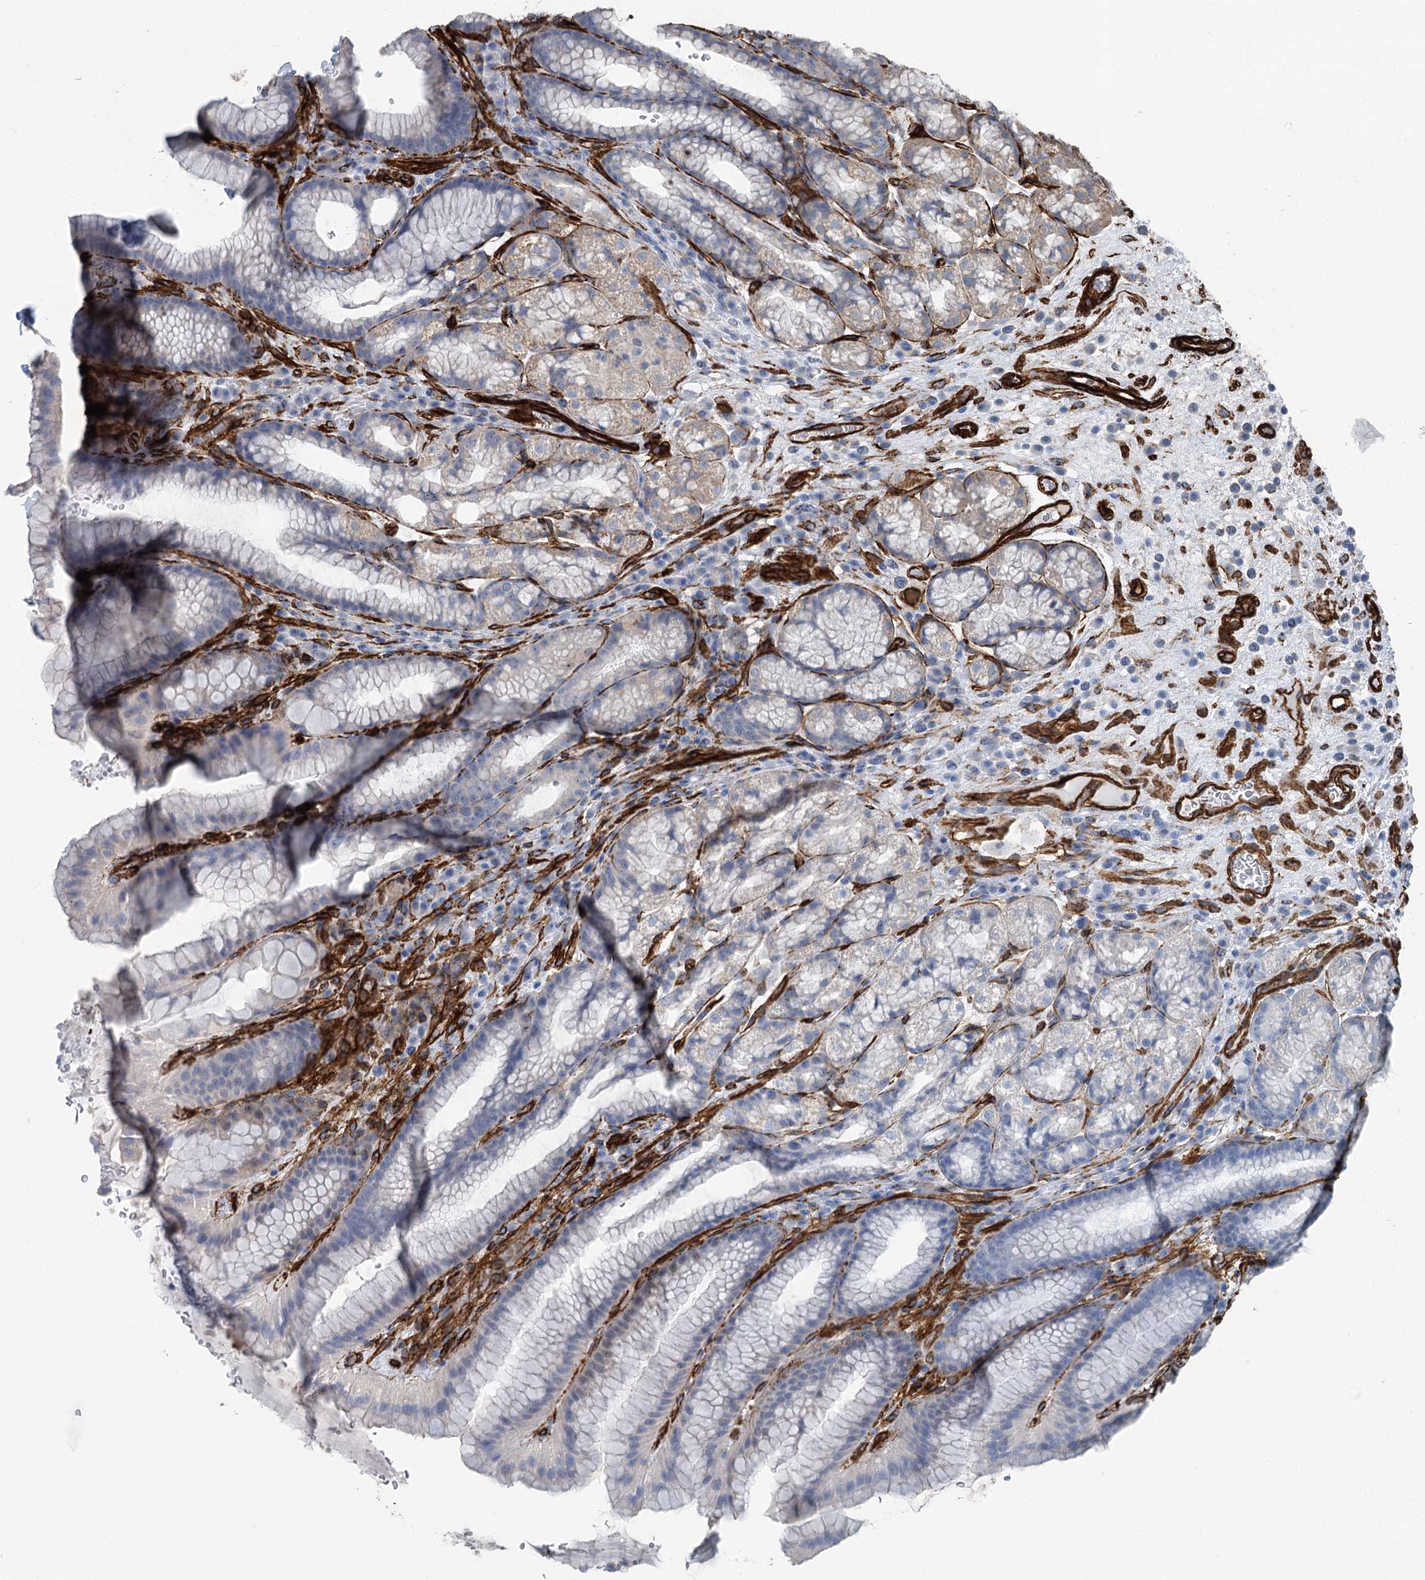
{"staining": {"intensity": "moderate", "quantity": "<25%", "location": "cytoplasmic/membranous"}, "tissue": "stomach", "cell_type": "Glandular cells", "image_type": "normal", "snomed": [{"axis": "morphology", "description": "Normal tissue, NOS"}, {"axis": "morphology", "description": "Adenocarcinoma, NOS"}, {"axis": "topography", "description": "Stomach"}], "caption": "IHC (DAB (3,3'-diaminobenzidine)) staining of unremarkable stomach shows moderate cytoplasmic/membranous protein expression in about <25% of glandular cells.", "gene": "IQSEC1", "patient": {"sex": "male", "age": 57}}